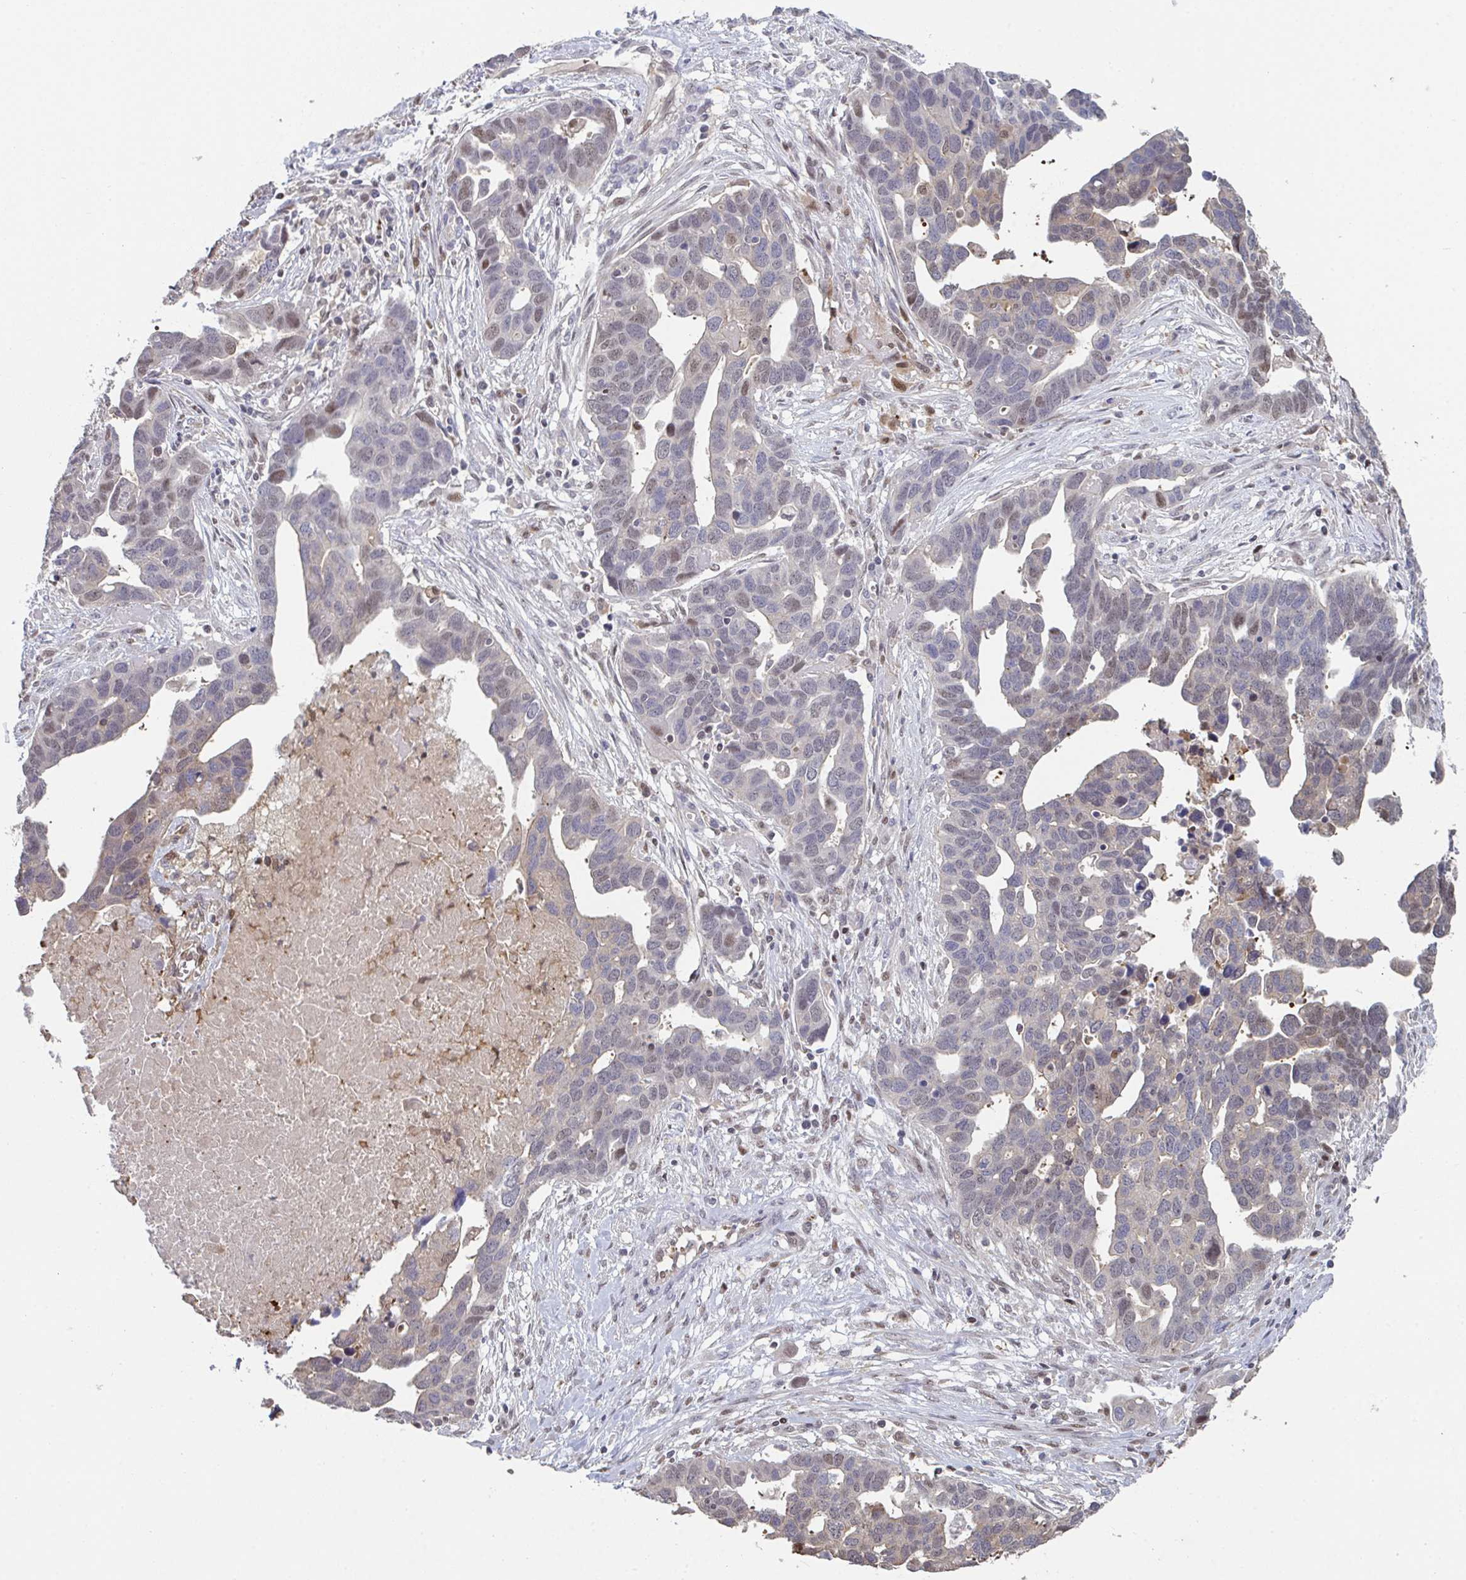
{"staining": {"intensity": "weak", "quantity": "25%-75%", "location": "cytoplasmic/membranous,nuclear"}, "tissue": "ovarian cancer", "cell_type": "Tumor cells", "image_type": "cancer", "snomed": [{"axis": "morphology", "description": "Cystadenocarcinoma, serous, NOS"}, {"axis": "topography", "description": "Ovary"}], "caption": "Immunohistochemistry (IHC) micrograph of neoplastic tissue: human ovarian cancer stained using immunohistochemistry (IHC) reveals low levels of weak protein expression localized specifically in the cytoplasmic/membranous and nuclear of tumor cells, appearing as a cytoplasmic/membranous and nuclear brown color.", "gene": "ACD", "patient": {"sex": "female", "age": 54}}